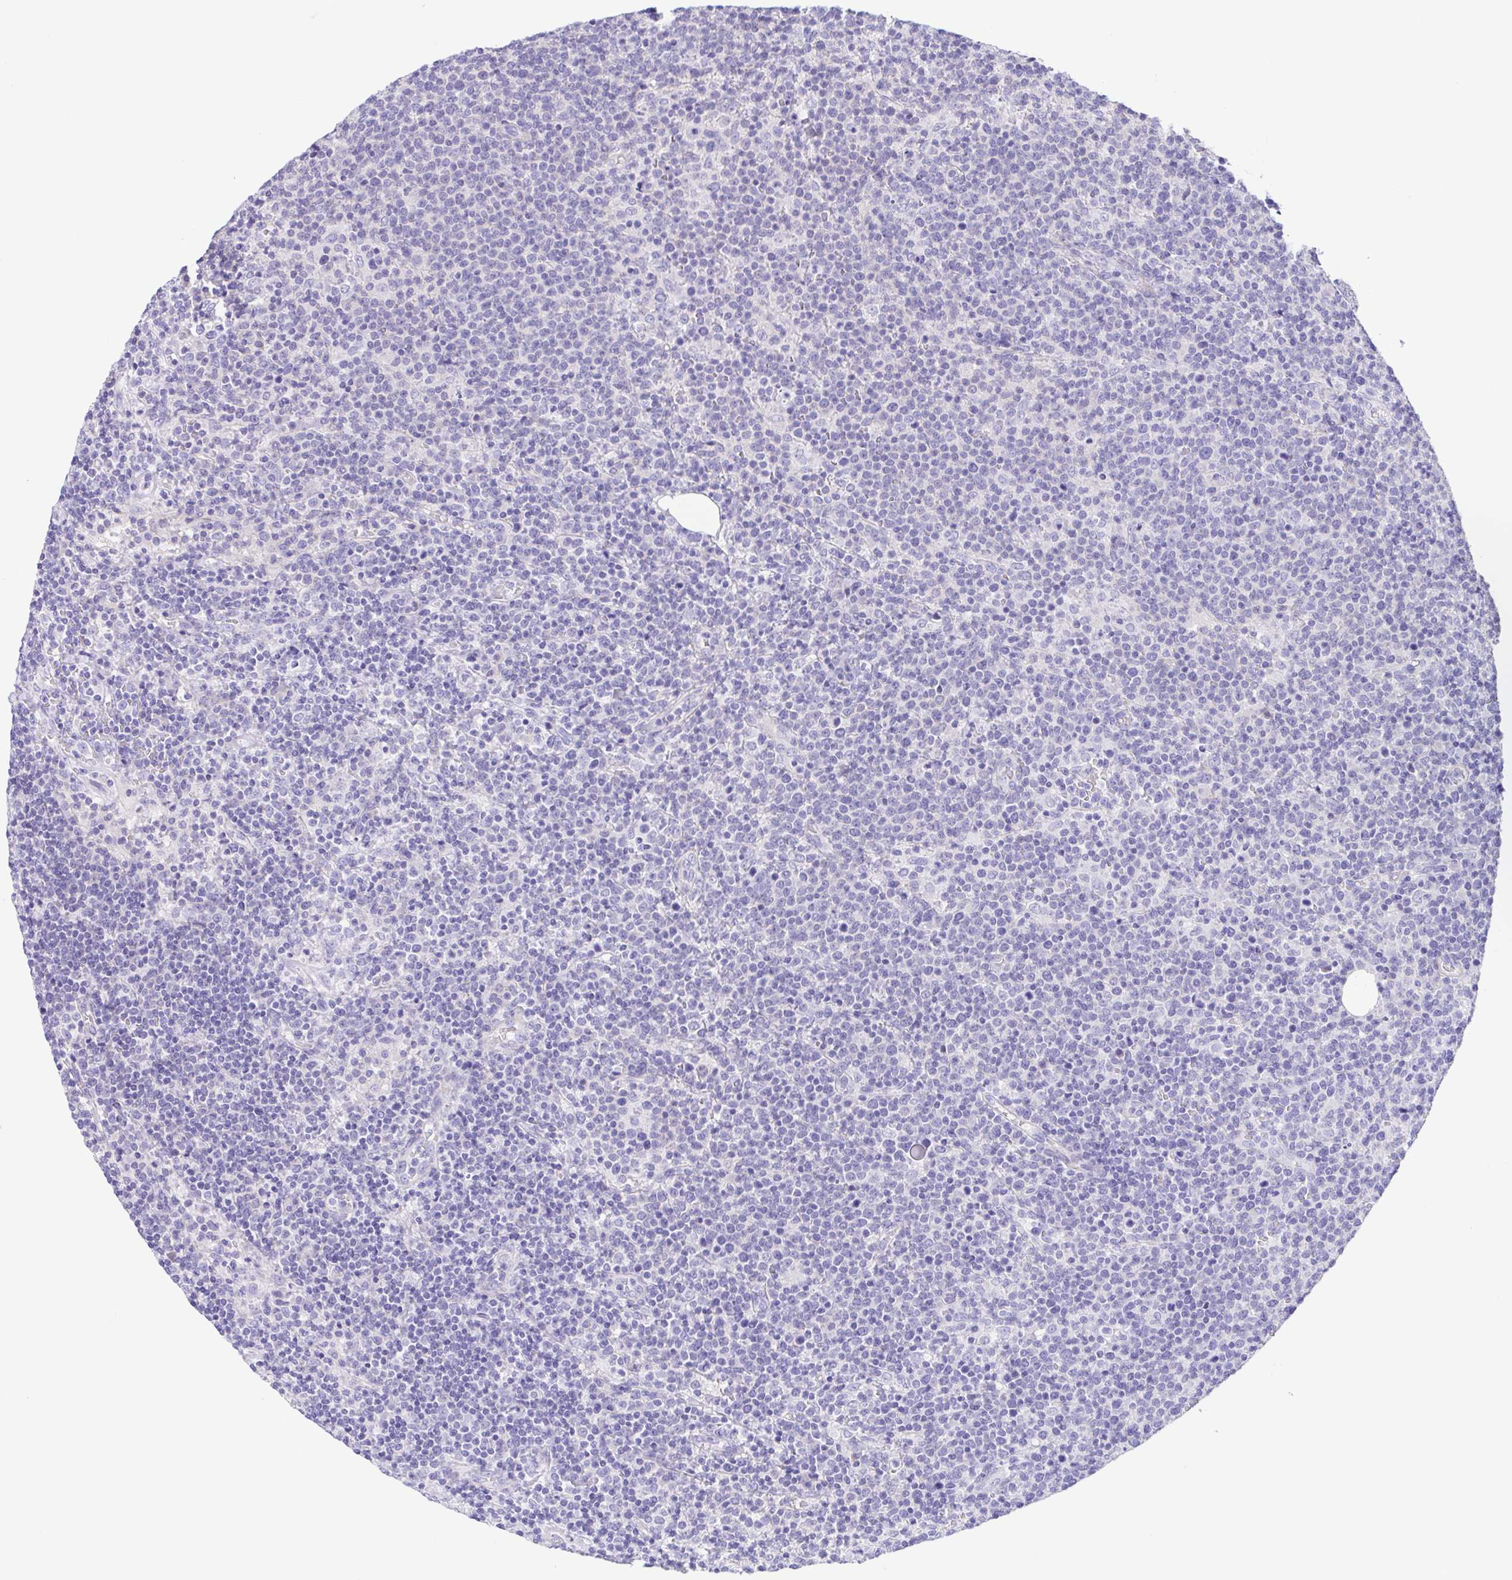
{"staining": {"intensity": "negative", "quantity": "none", "location": "none"}, "tissue": "lymphoma", "cell_type": "Tumor cells", "image_type": "cancer", "snomed": [{"axis": "morphology", "description": "Malignant lymphoma, non-Hodgkin's type, High grade"}, {"axis": "topography", "description": "Lymph node"}], "caption": "This photomicrograph is of high-grade malignant lymphoma, non-Hodgkin's type stained with IHC to label a protein in brown with the nuclei are counter-stained blue. There is no staining in tumor cells. (DAB immunohistochemistry (IHC) with hematoxylin counter stain).", "gene": "ISM2", "patient": {"sex": "male", "age": 61}}